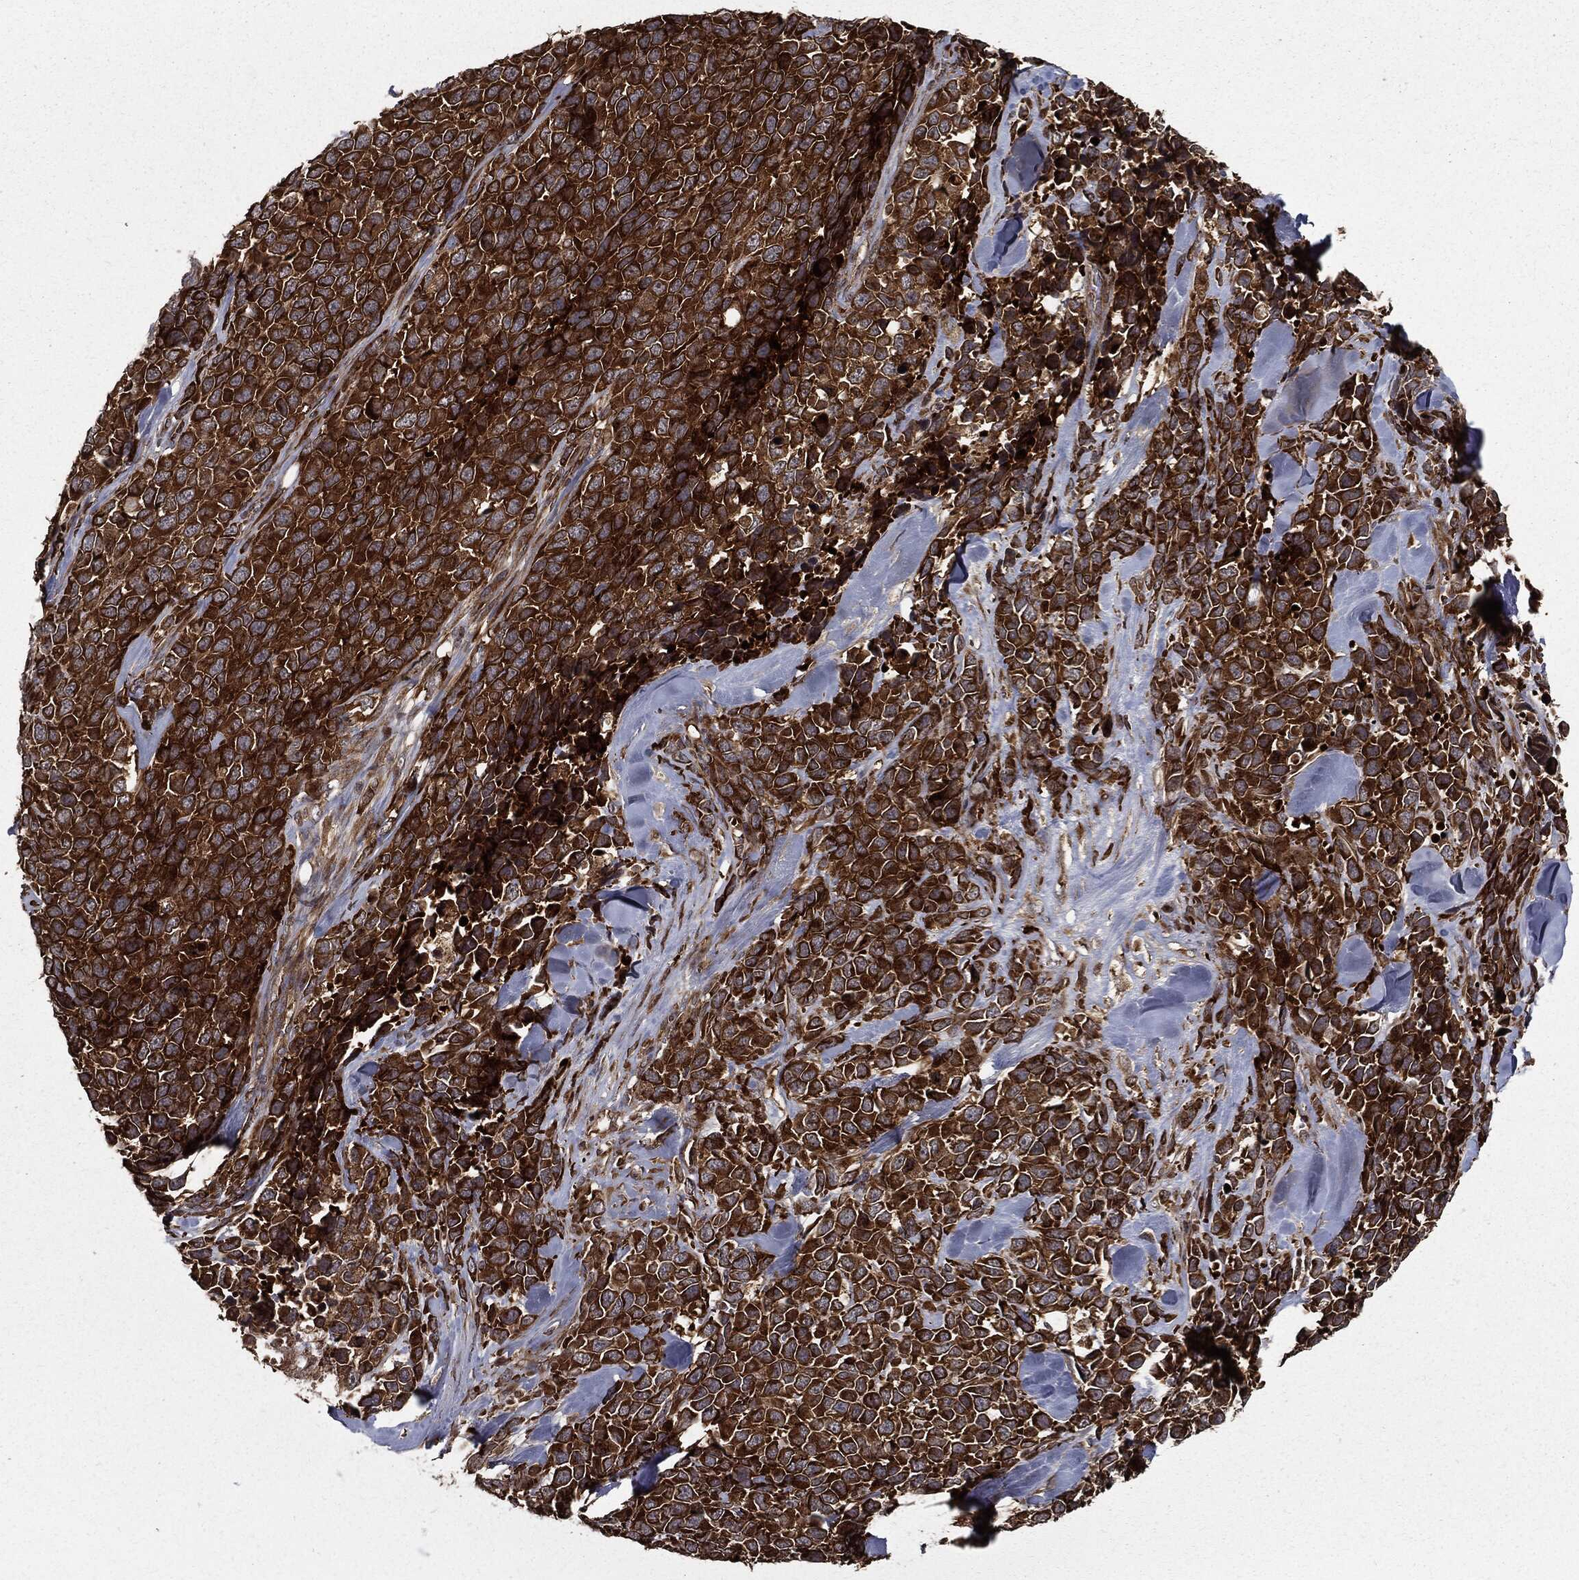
{"staining": {"intensity": "strong", "quantity": ">75%", "location": "cytoplasmic/membranous"}, "tissue": "melanoma", "cell_type": "Tumor cells", "image_type": "cancer", "snomed": [{"axis": "morphology", "description": "Malignant melanoma, Metastatic site"}, {"axis": "topography", "description": "Skin"}], "caption": "Malignant melanoma (metastatic site) was stained to show a protein in brown. There is high levels of strong cytoplasmic/membranous positivity in approximately >75% of tumor cells.", "gene": "HTT", "patient": {"sex": "male", "age": 84}}